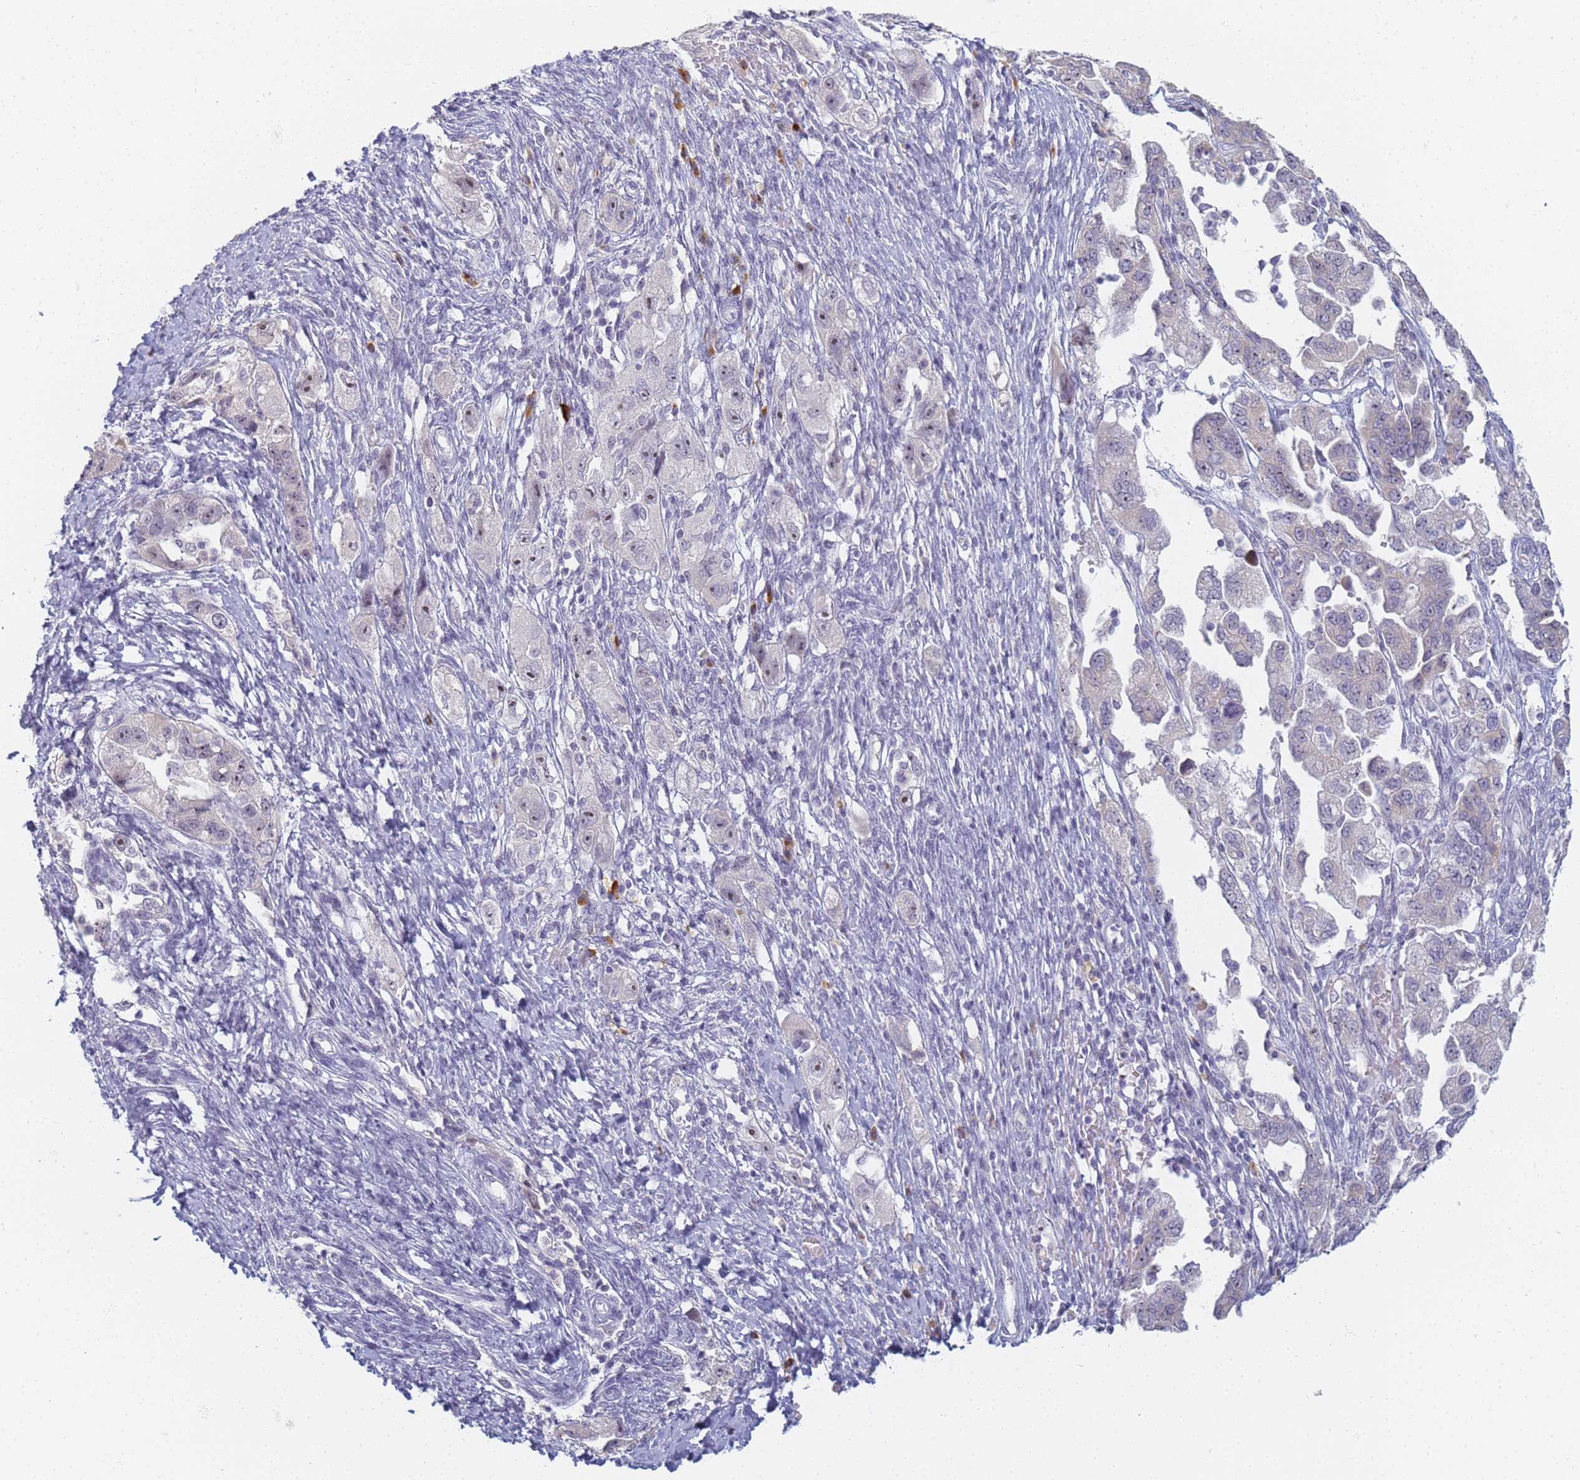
{"staining": {"intensity": "moderate", "quantity": "<25%", "location": "nuclear"}, "tissue": "ovarian cancer", "cell_type": "Tumor cells", "image_type": "cancer", "snomed": [{"axis": "morphology", "description": "Carcinoma, NOS"}, {"axis": "morphology", "description": "Cystadenocarcinoma, serous, NOS"}, {"axis": "topography", "description": "Ovary"}], "caption": "This micrograph demonstrates immunohistochemistry staining of human carcinoma (ovarian), with low moderate nuclear staining in about <25% of tumor cells.", "gene": "SLC38A9", "patient": {"sex": "female", "age": 69}}